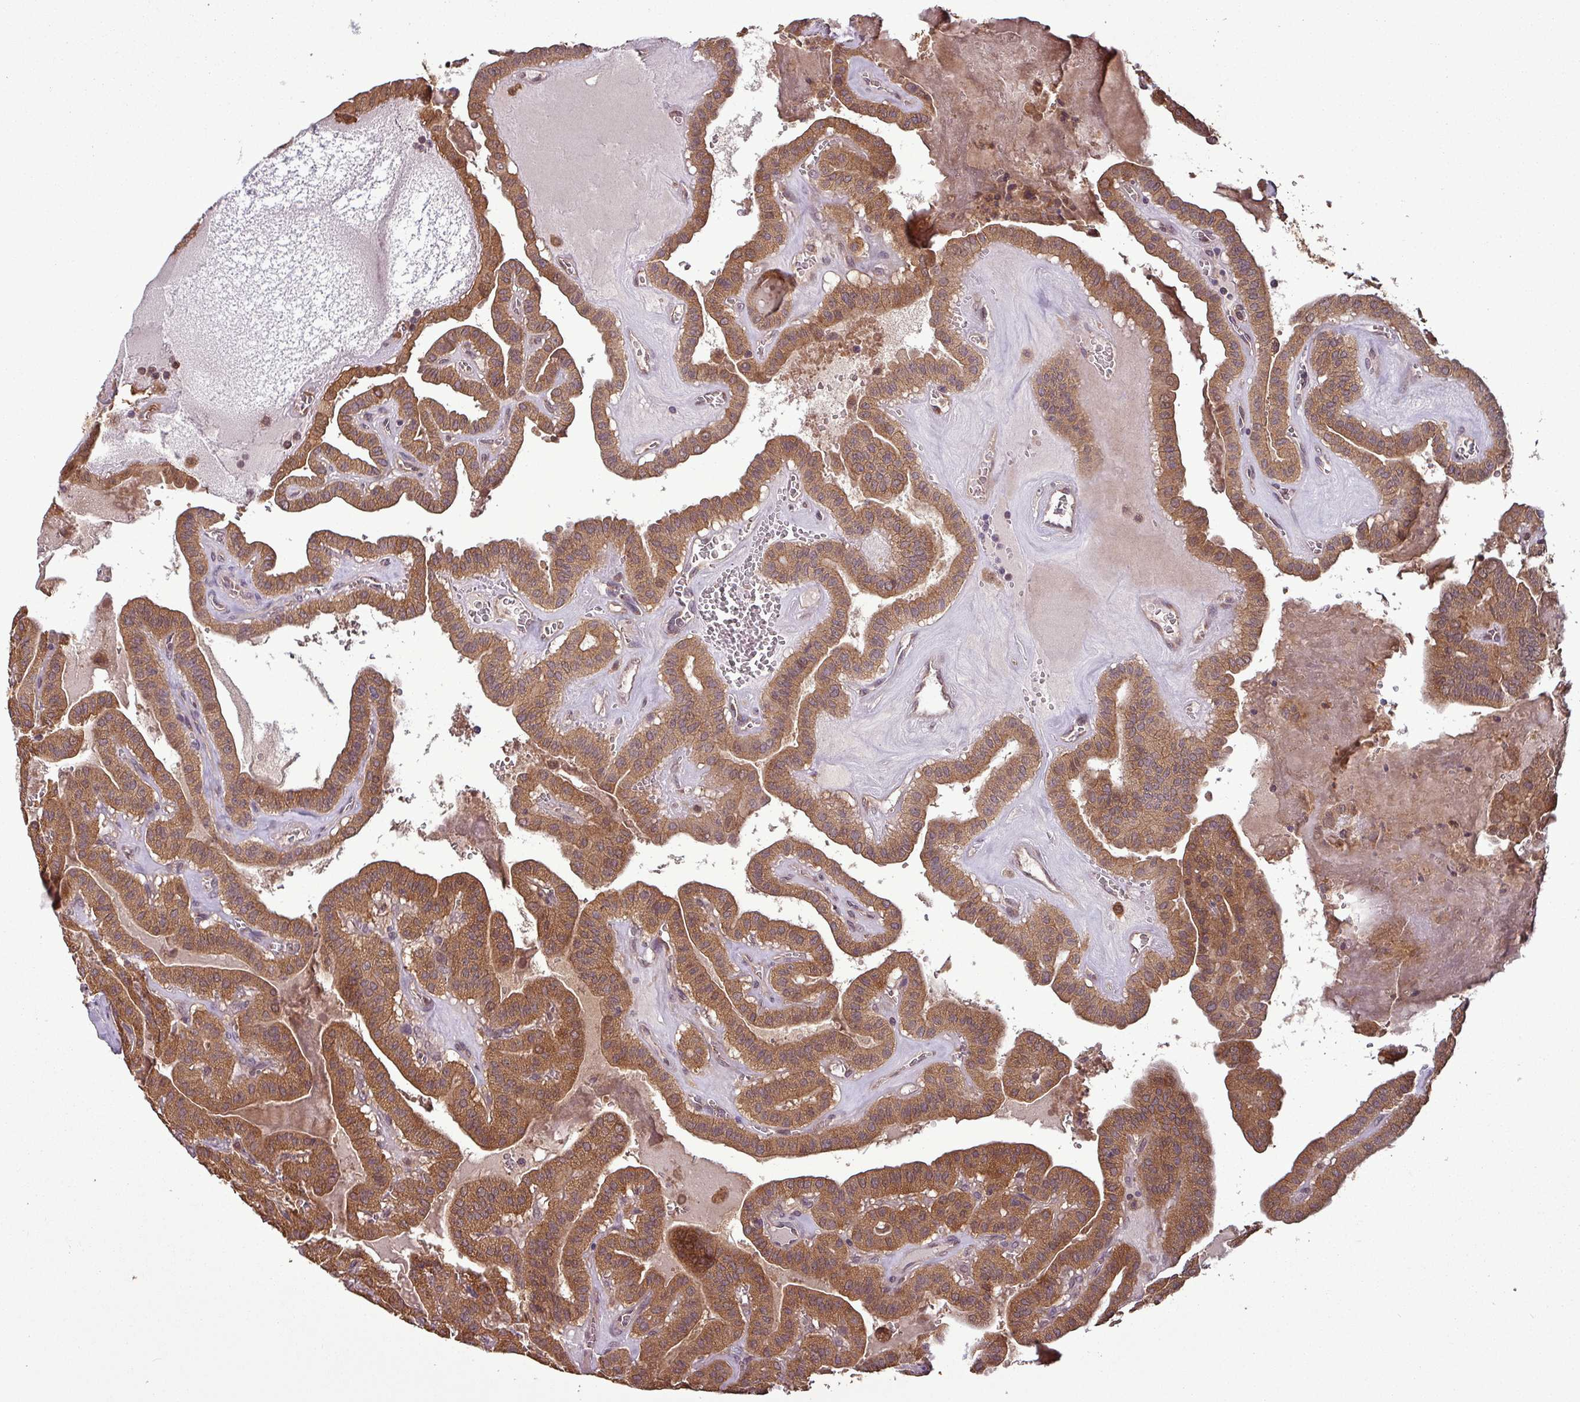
{"staining": {"intensity": "moderate", "quantity": ">75%", "location": "cytoplasmic/membranous"}, "tissue": "thyroid cancer", "cell_type": "Tumor cells", "image_type": "cancer", "snomed": [{"axis": "morphology", "description": "Papillary adenocarcinoma, NOS"}, {"axis": "topography", "description": "Thyroid gland"}], "caption": "Immunohistochemistry photomicrograph of neoplastic tissue: papillary adenocarcinoma (thyroid) stained using IHC displays medium levels of moderate protein expression localized specifically in the cytoplasmic/membranous of tumor cells, appearing as a cytoplasmic/membranous brown color.", "gene": "NT5C3A", "patient": {"sex": "male", "age": 52}}